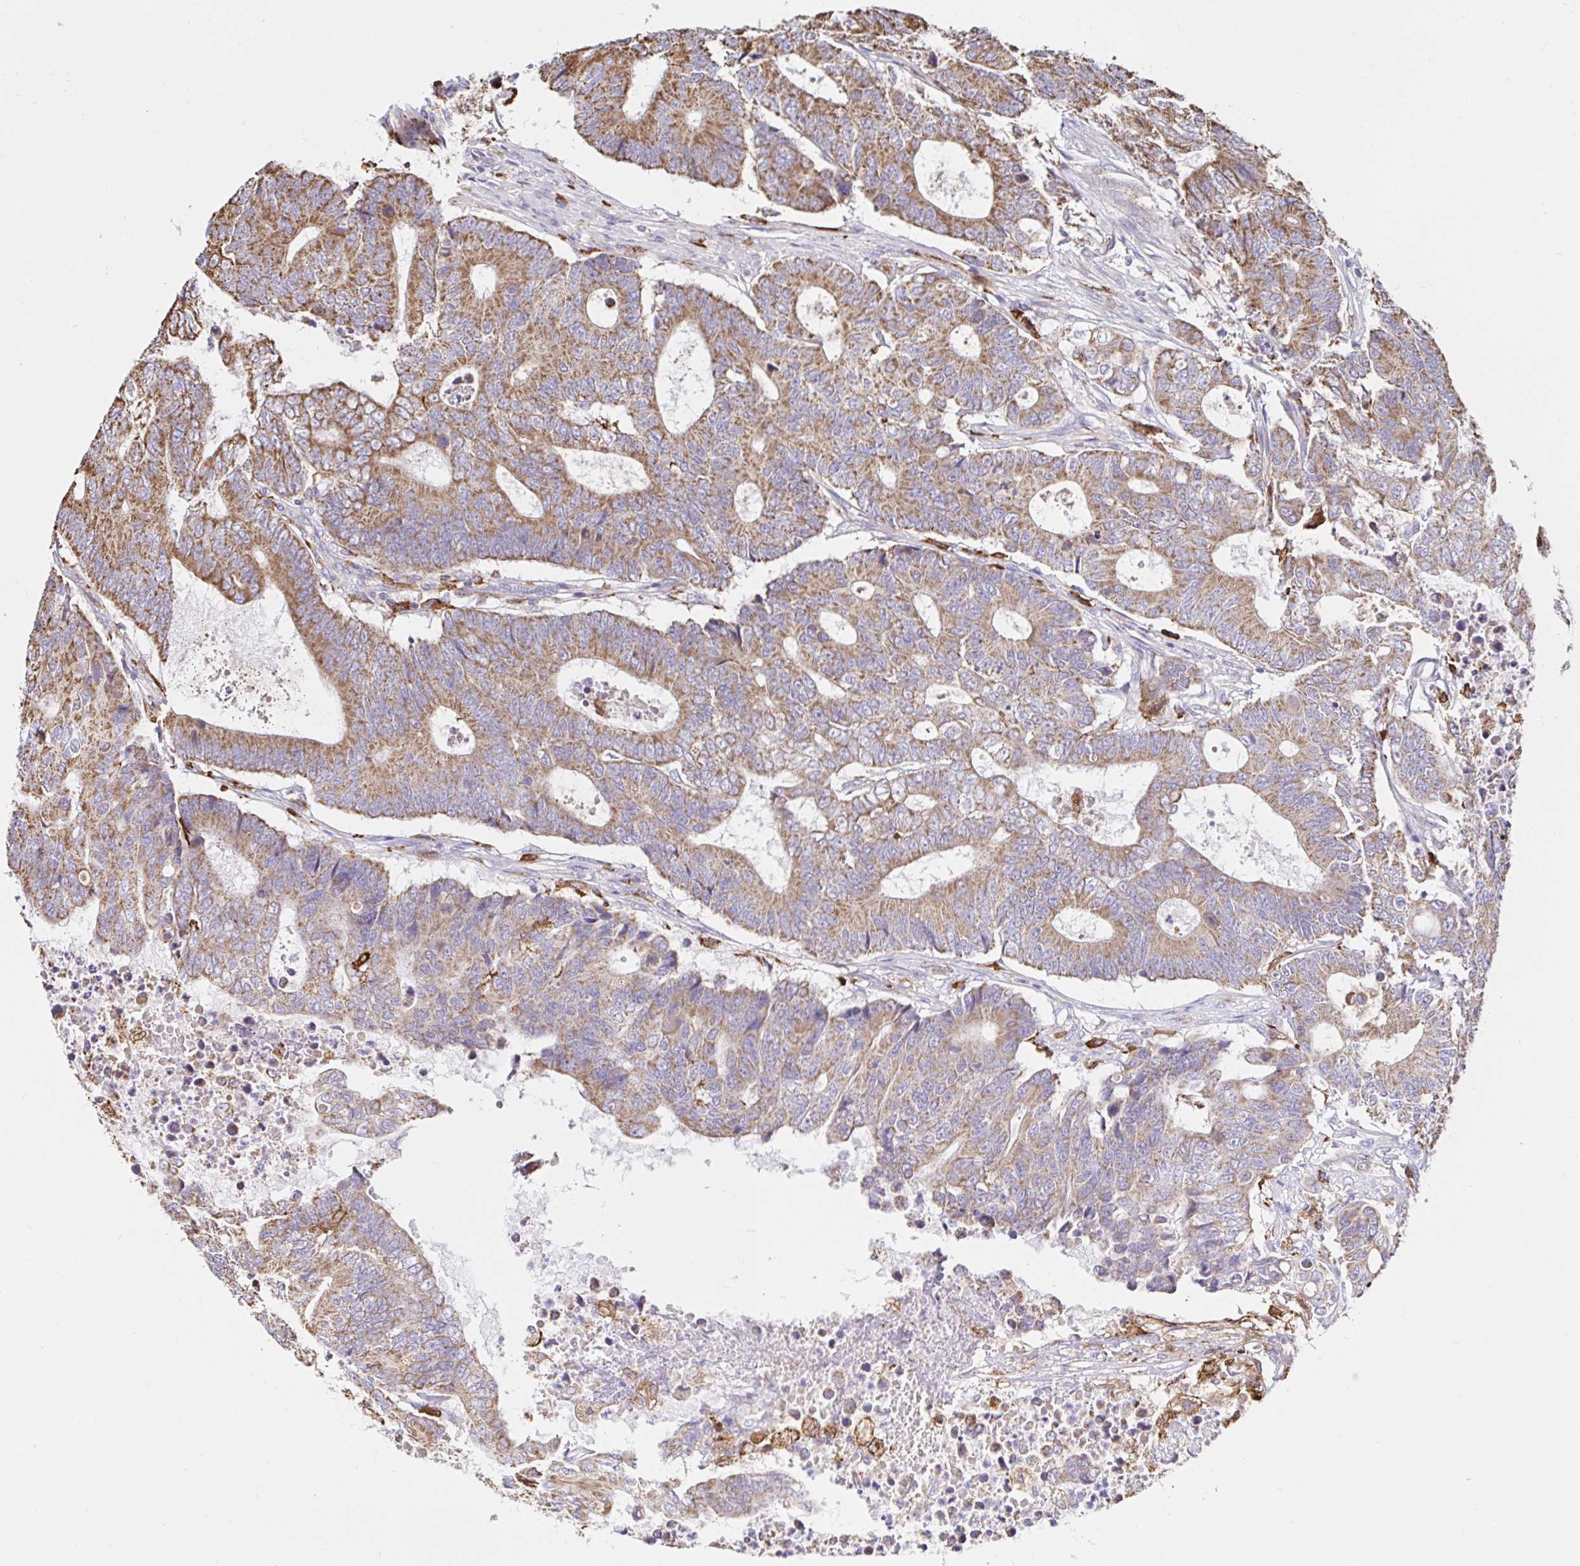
{"staining": {"intensity": "moderate", "quantity": ">75%", "location": "cytoplasmic/membranous"}, "tissue": "colorectal cancer", "cell_type": "Tumor cells", "image_type": "cancer", "snomed": [{"axis": "morphology", "description": "Adenocarcinoma, NOS"}, {"axis": "topography", "description": "Colon"}], "caption": "Colorectal cancer (adenocarcinoma) stained with immunohistochemistry (IHC) reveals moderate cytoplasmic/membranous staining in about >75% of tumor cells.", "gene": "MSR1", "patient": {"sex": "female", "age": 48}}